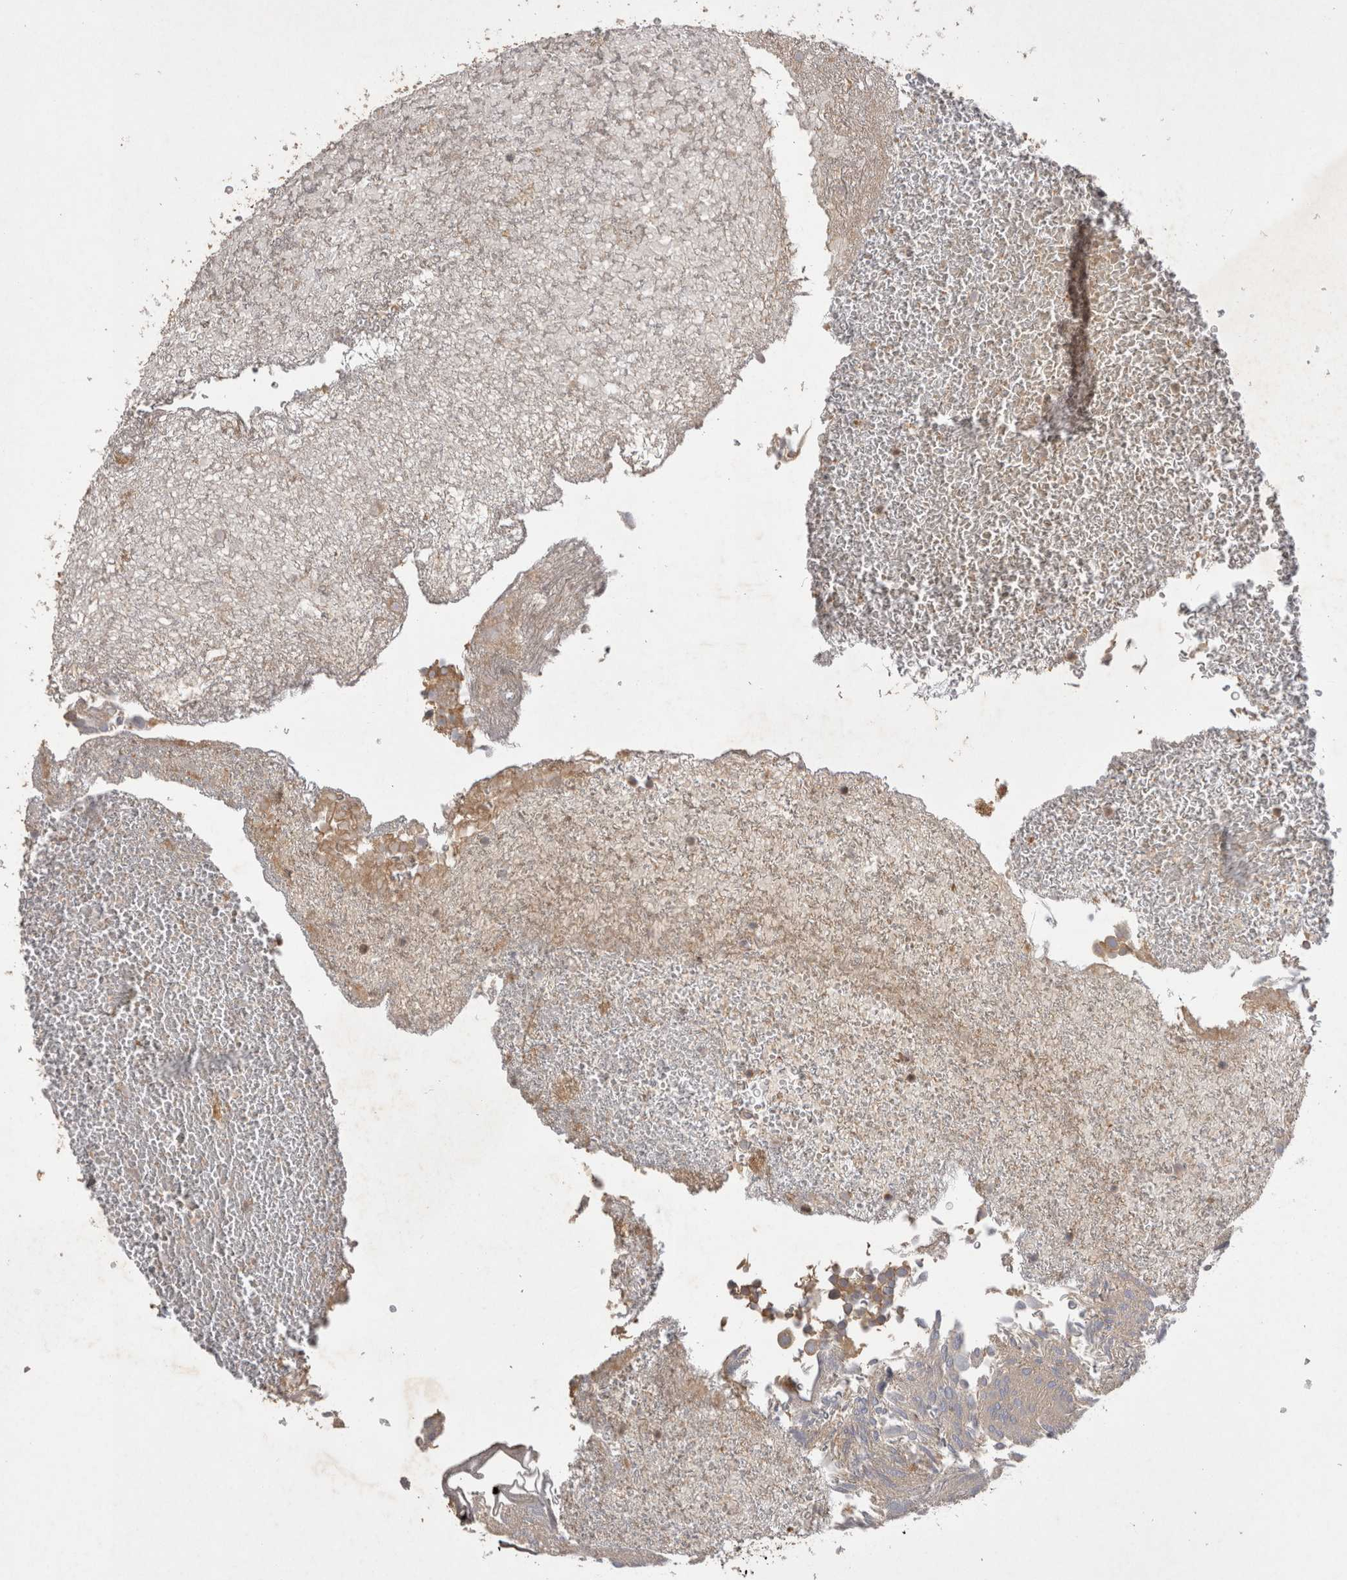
{"staining": {"intensity": "moderate", "quantity": ">75%", "location": "cytoplasmic/membranous"}, "tissue": "urothelial cancer", "cell_type": "Tumor cells", "image_type": "cancer", "snomed": [{"axis": "morphology", "description": "Urothelial carcinoma, Low grade"}, {"axis": "topography", "description": "Urinary bladder"}], "caption": "Protein analysis of urothelial cancer tissue reveals moderate cytoplasmic/membranous staining in approximately >75% of tumor cells.", "gene": "PPP1R42", "patient": {"sex": "male", "age": 78}}